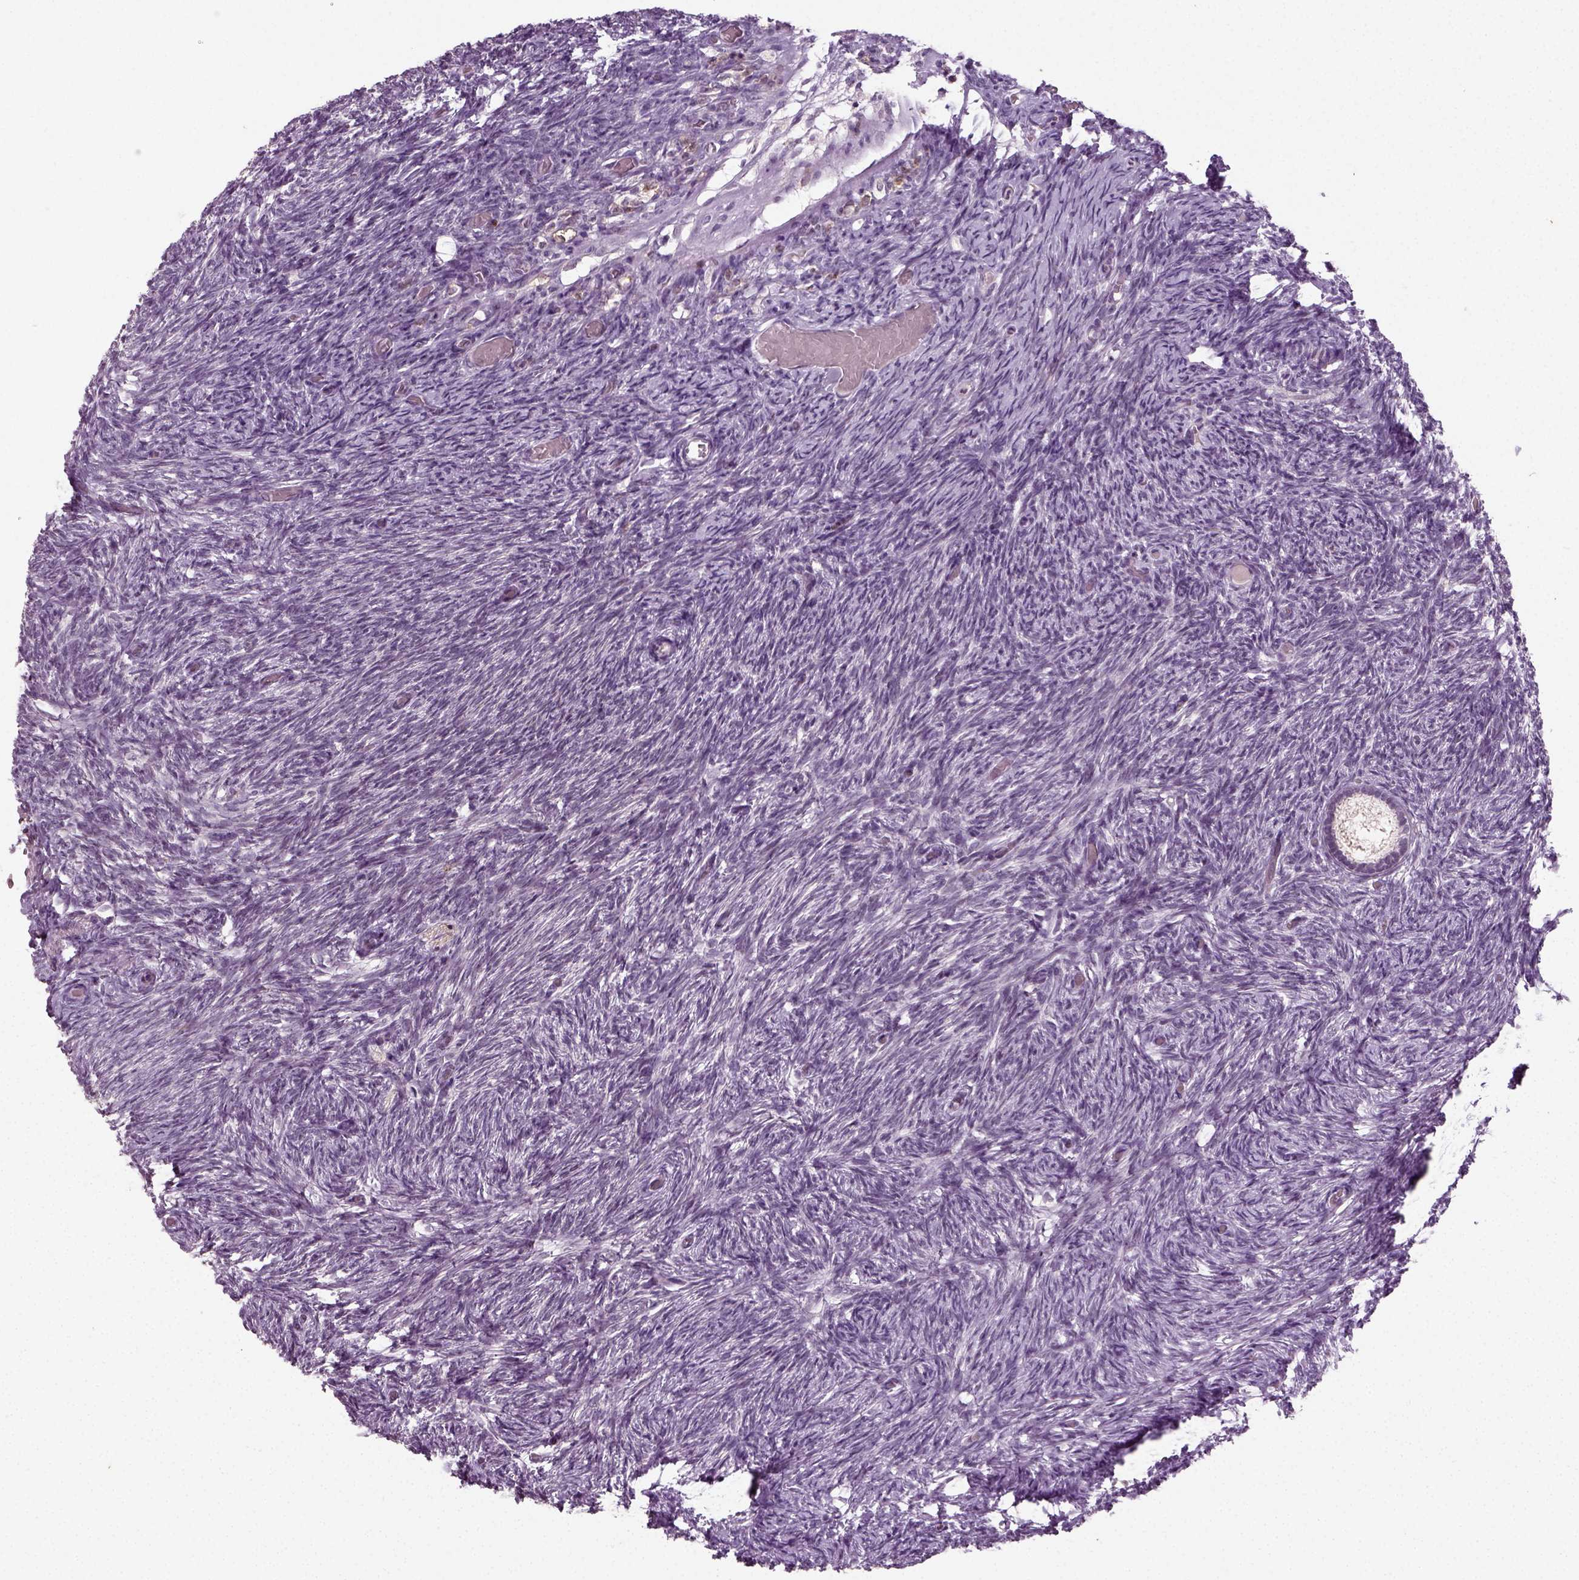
{"staining": {"intensity": "negative", "quantity": "none", "location": "none"}, "tissue": "ovary", "cell_type": "Follicle cells", "image_type": "normal", "snomed": [{"axis": "morphology", "description": "Normal tissue, NOS"}, {"axis": "topography", "description": "Ovary"}], "caption": "The IHC image has no significant expression in follicle cells of ovary.", "gene": "SYNGAP1", "patient": {"sex": "female", "age": 39}}